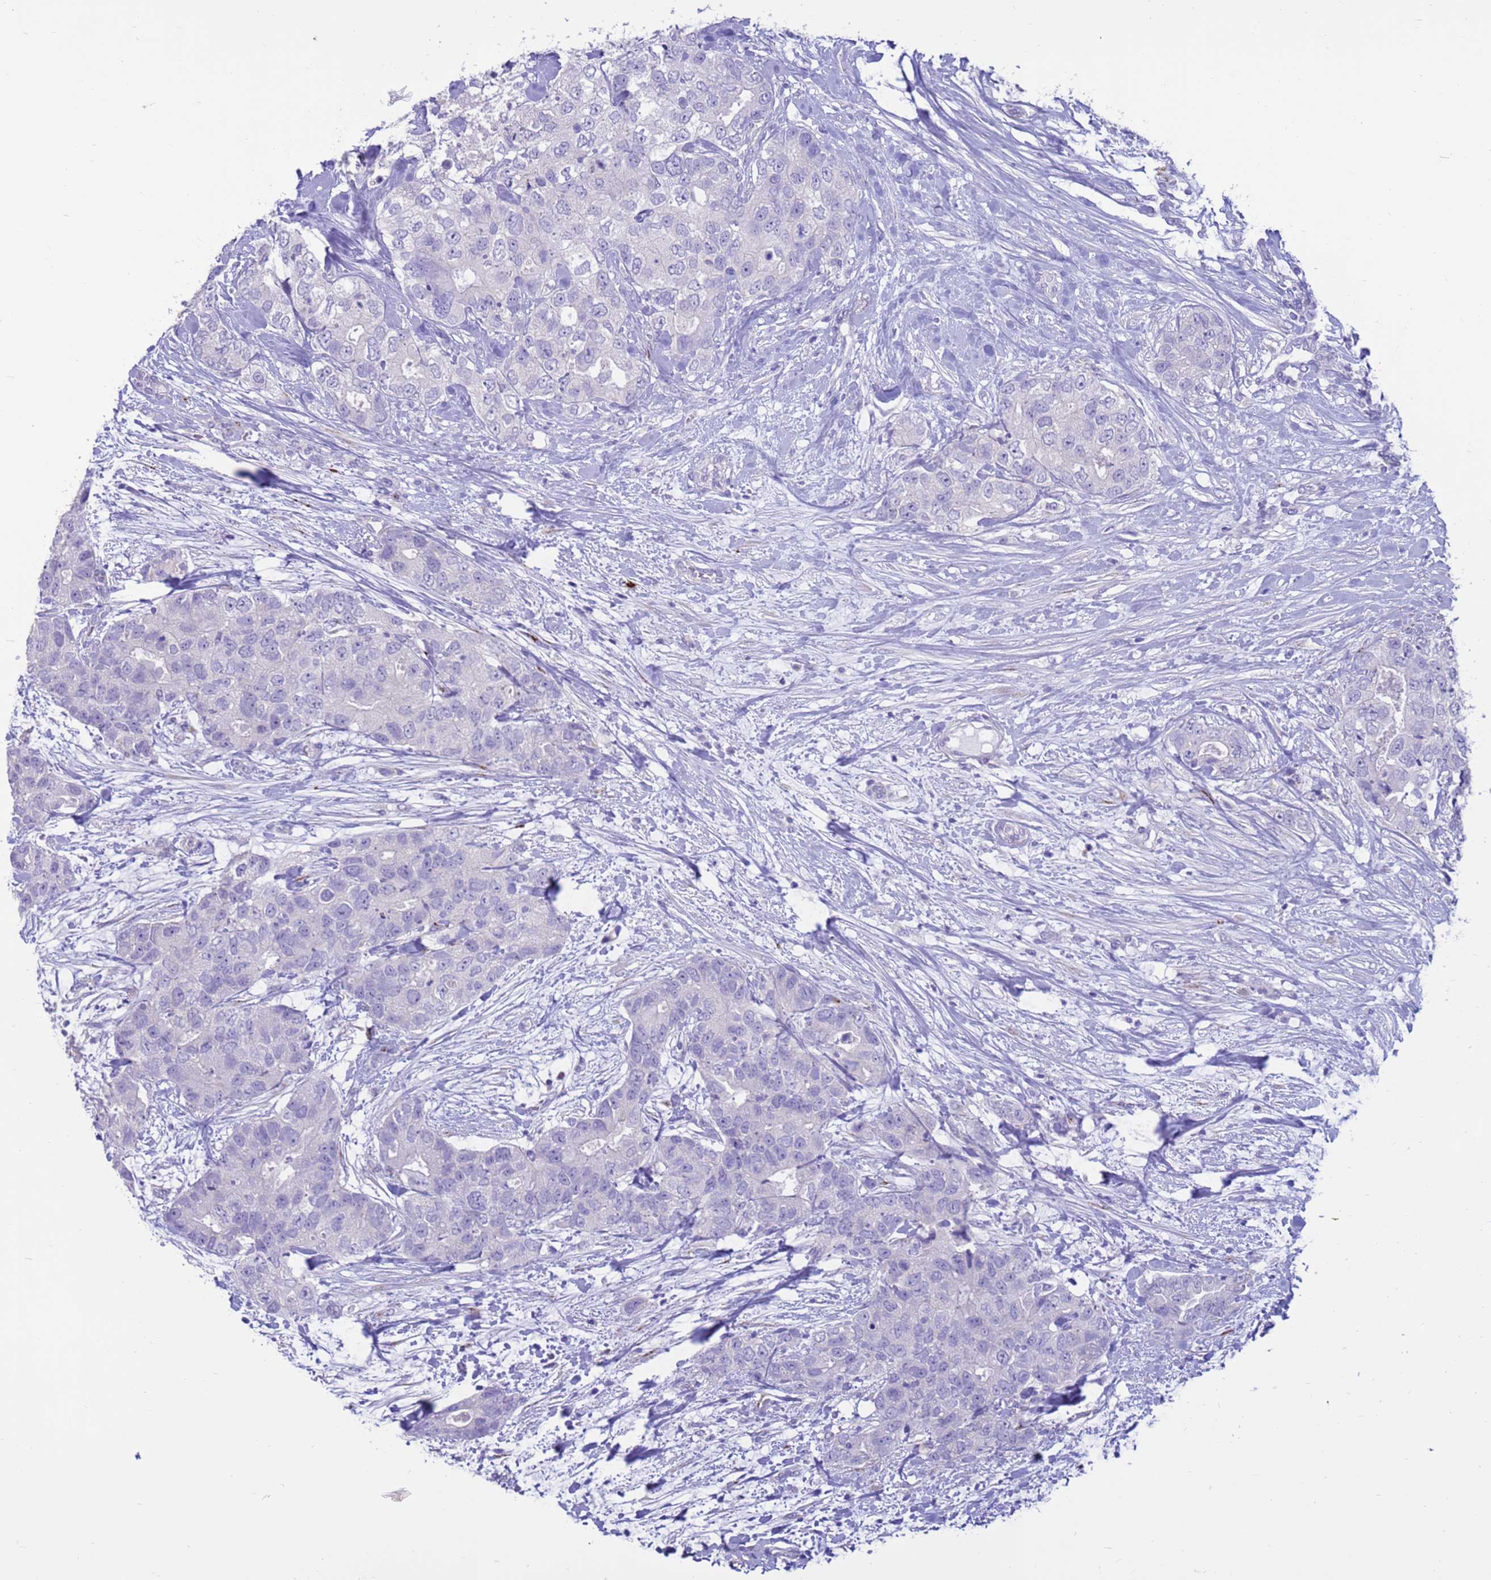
{"staining": {"intensity": "negative", "quantity": "none", "location": "none"}, "tissue": "breast cancer", "cell_type": "Tumor cells", "image_type": "cancer", "snomed": [{"axis": "morphology", "description": "Duct carcinoma"}, {"axis": "topography", "description": "Breast"}], "caption": "Immunohistochemistry (IHC) image of breast cancer stained for a protein (brown), which displays no staining in tumor cells.", "gene": "PDE10A", "patient": {"sex": "female", "age": 62}}